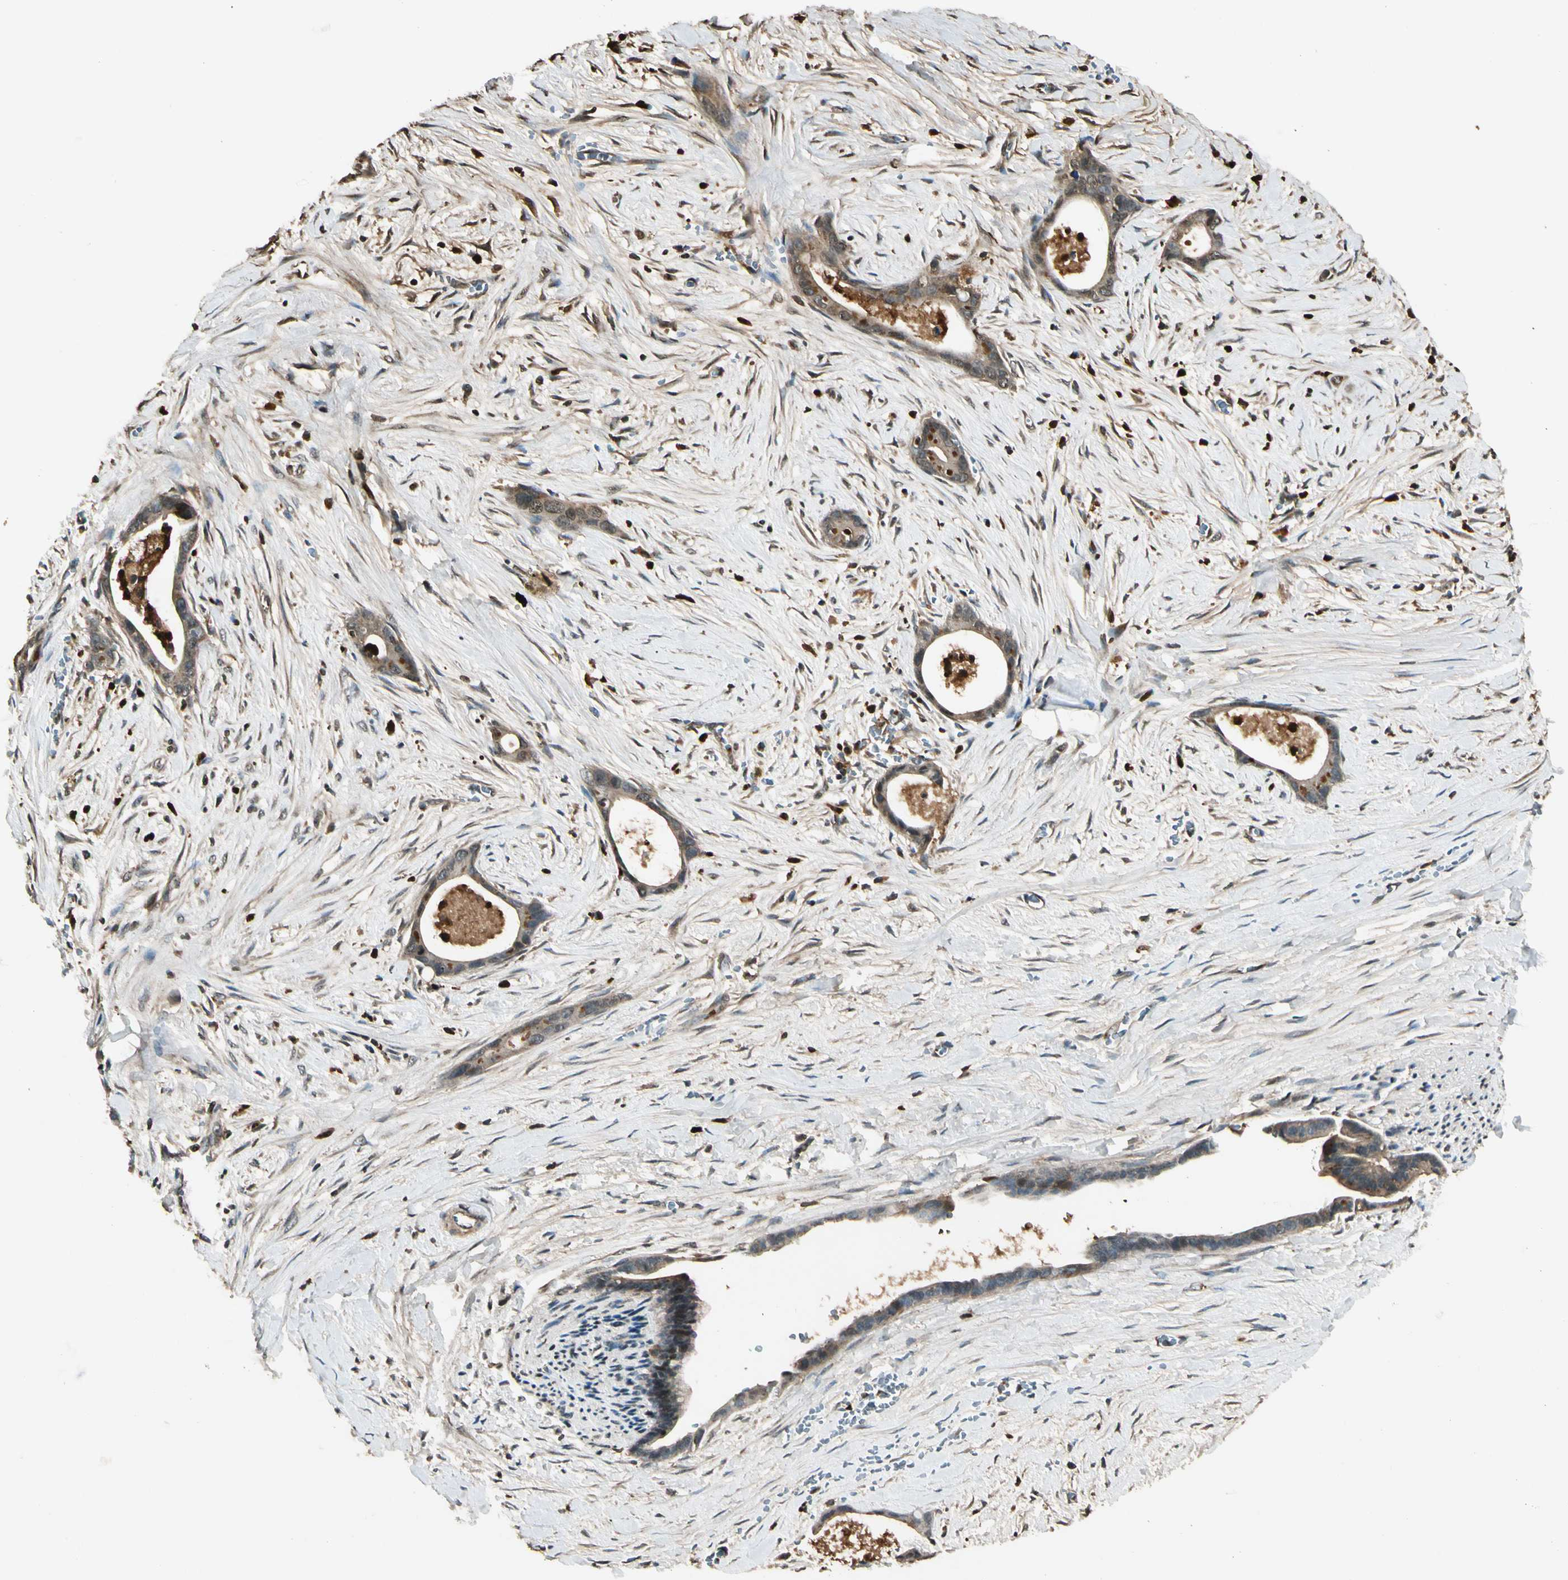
{"staining": {"intensity": "moderate", "quantity": ">75%", "location": "cytoplasmic/membranous"}, "tissue": "liver cancer", "cell_type": "Tumor cells", "image_type": "cancer", "snomed": [{"axis": "morphology", "description": "Cholangiocarcinoma"}, {"axis": "topography", "description": "Liver"}], "caption": "IHC staining of liver cholangiocarcinoma, which displays medium levels of moderate cytoplasmic/membranous staining in about >75% of tumor cells indicating moderate cytoplasmic/membranous protein expression. The staining was performed using DAB (brown) for protein detection and nuclei were counterstained in hematoxylin (blue).", "gene": "STX11", "patient": {"sex": "female", "age": 55}}